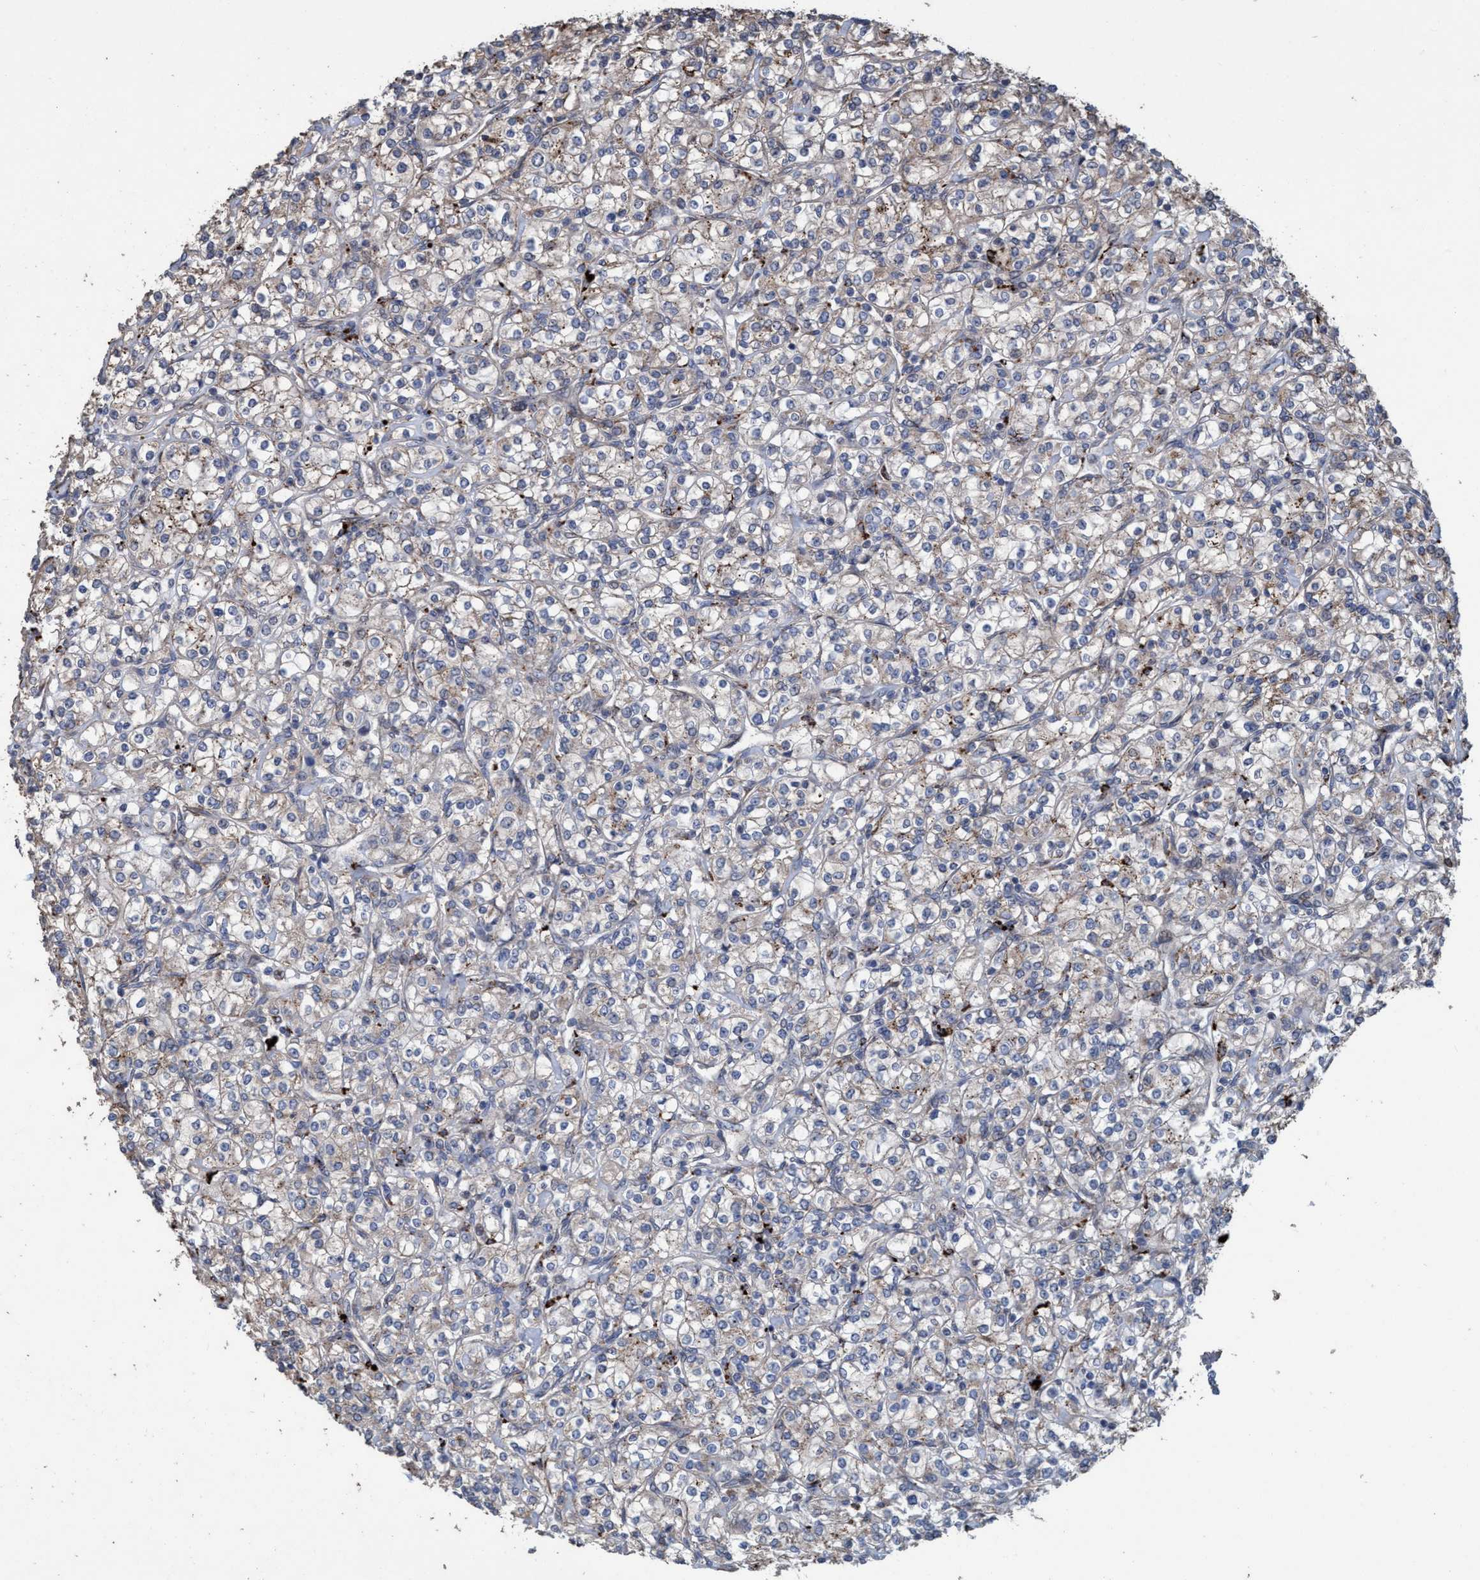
{"staining": {"intensity": "weak", "quantity": "25%-75%", "location": "cytoplasmic/membranous"}, "tissue": "renal cancer", "cell_type": "Tumor cells", "image_type": "cancer", "snomed": [{"axis": "morphology", "description": "Adenocarcinoma, NOS"}, {"axis": "topography", "description": "Kidney"}], "caption": "Human renal adenocarcinoma stained for a protein (brown) exhibits weak cytoplasmic/membranous positive staining in approximately 25%-75% of tumor cells.", "gene": "BBS9", "patient": {"sex": "male", "age": 77}}